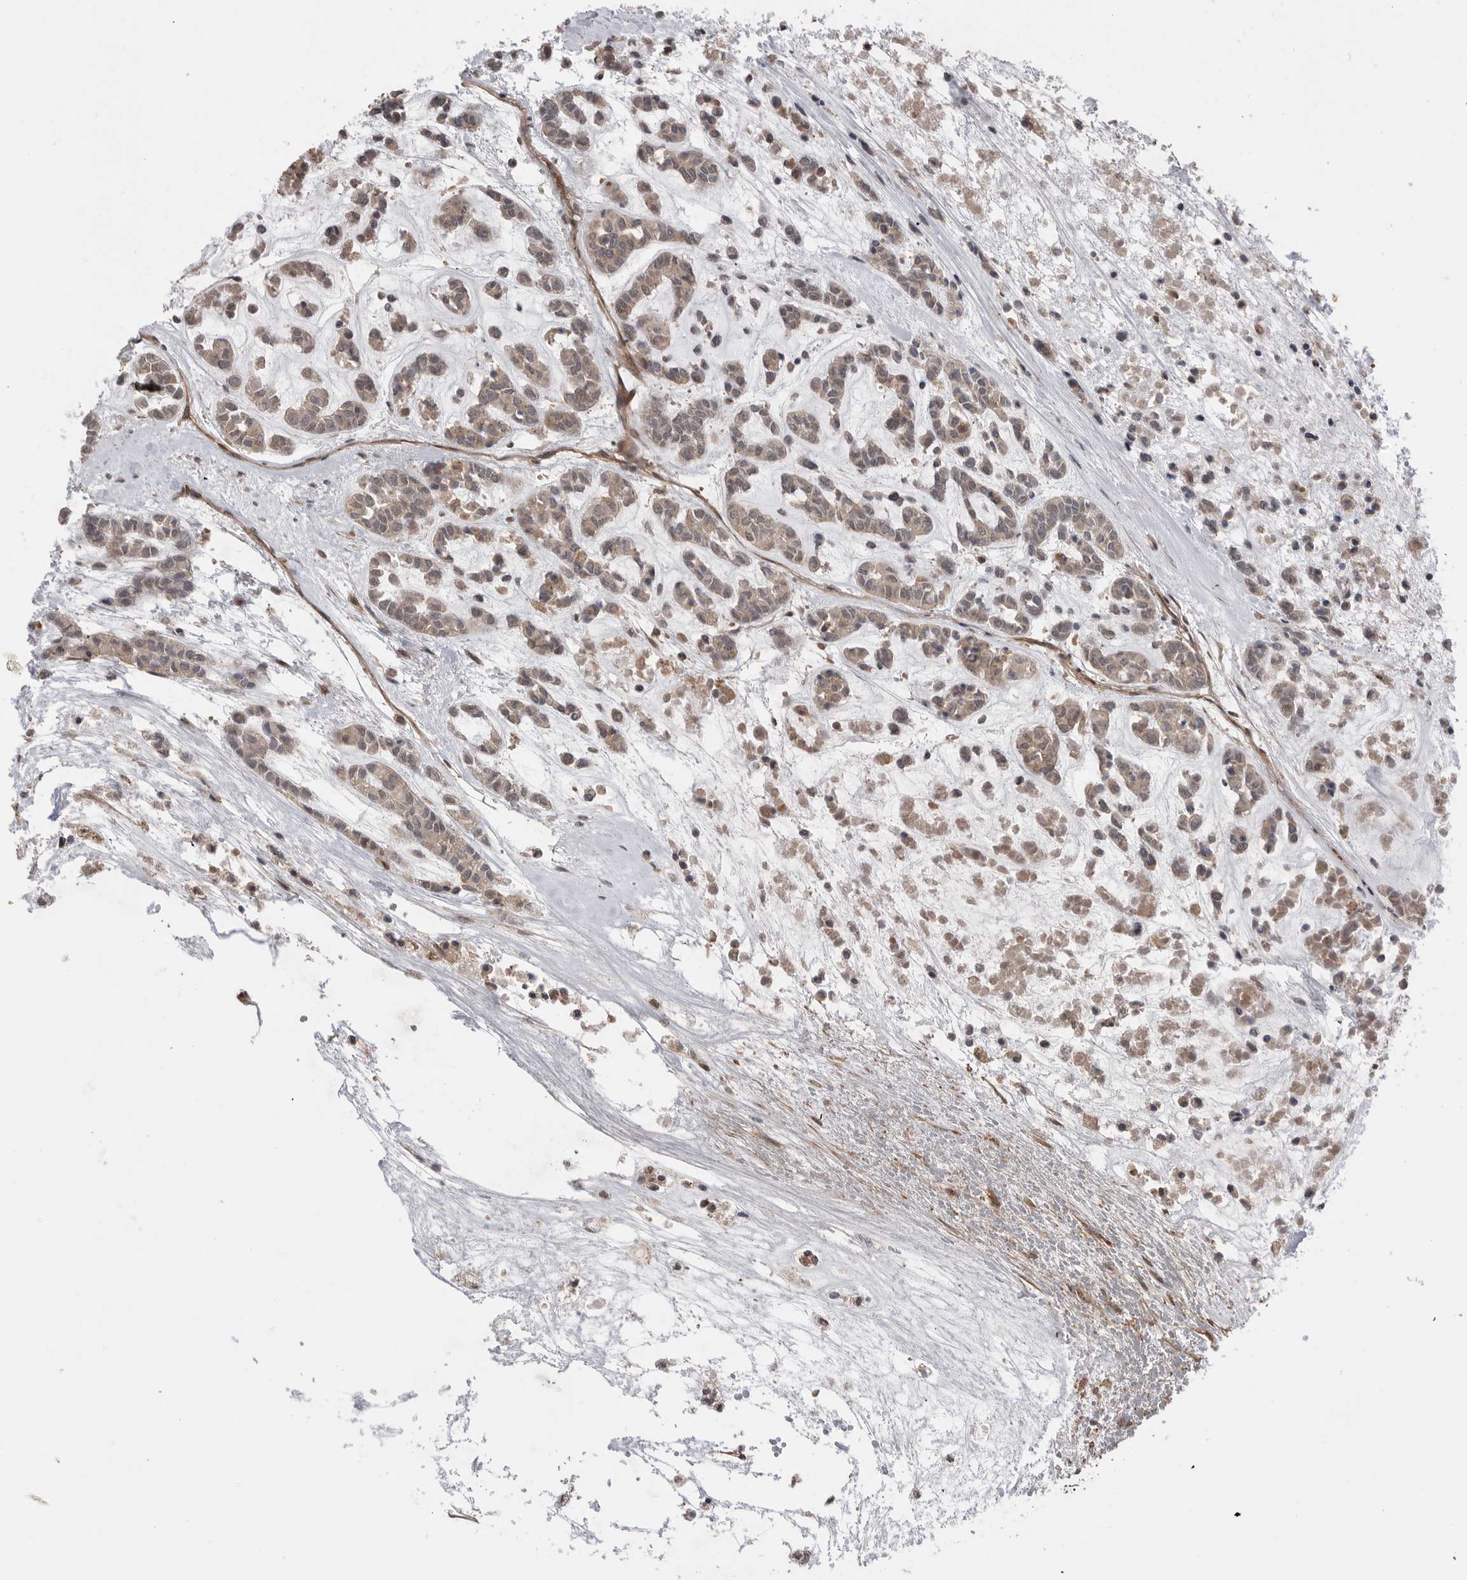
{"staining": {"intensity": "weak", "quantity": ">75%", "location": "cytoplasmic/membranous"}, "tissue": "head and neck cancer", "cell_type": "Tumor cells", "image_type": "cancer", "snomed": [{"axis": "morphology", "description": "Adenocarcinoma, NOS"}, {"axis": "morphology", "description": "Adenoma, NOS"}, {"axis": "topography", "description": "Head-Neck"}], "caption": "Immunohistochemical staining of human adenoma (head and neck) displays low levels of weak cytoplasmic/membranous protein staining in about >75% of tumor cells. The staining is performed using DAB (3,3'-diaminobenzidine) brown chromogen to label protein expression. The nuclei are counter-stained blue using hematoxylin.", "gene": "PEAK1", "patient": {"sex": "female", "age": 55}}